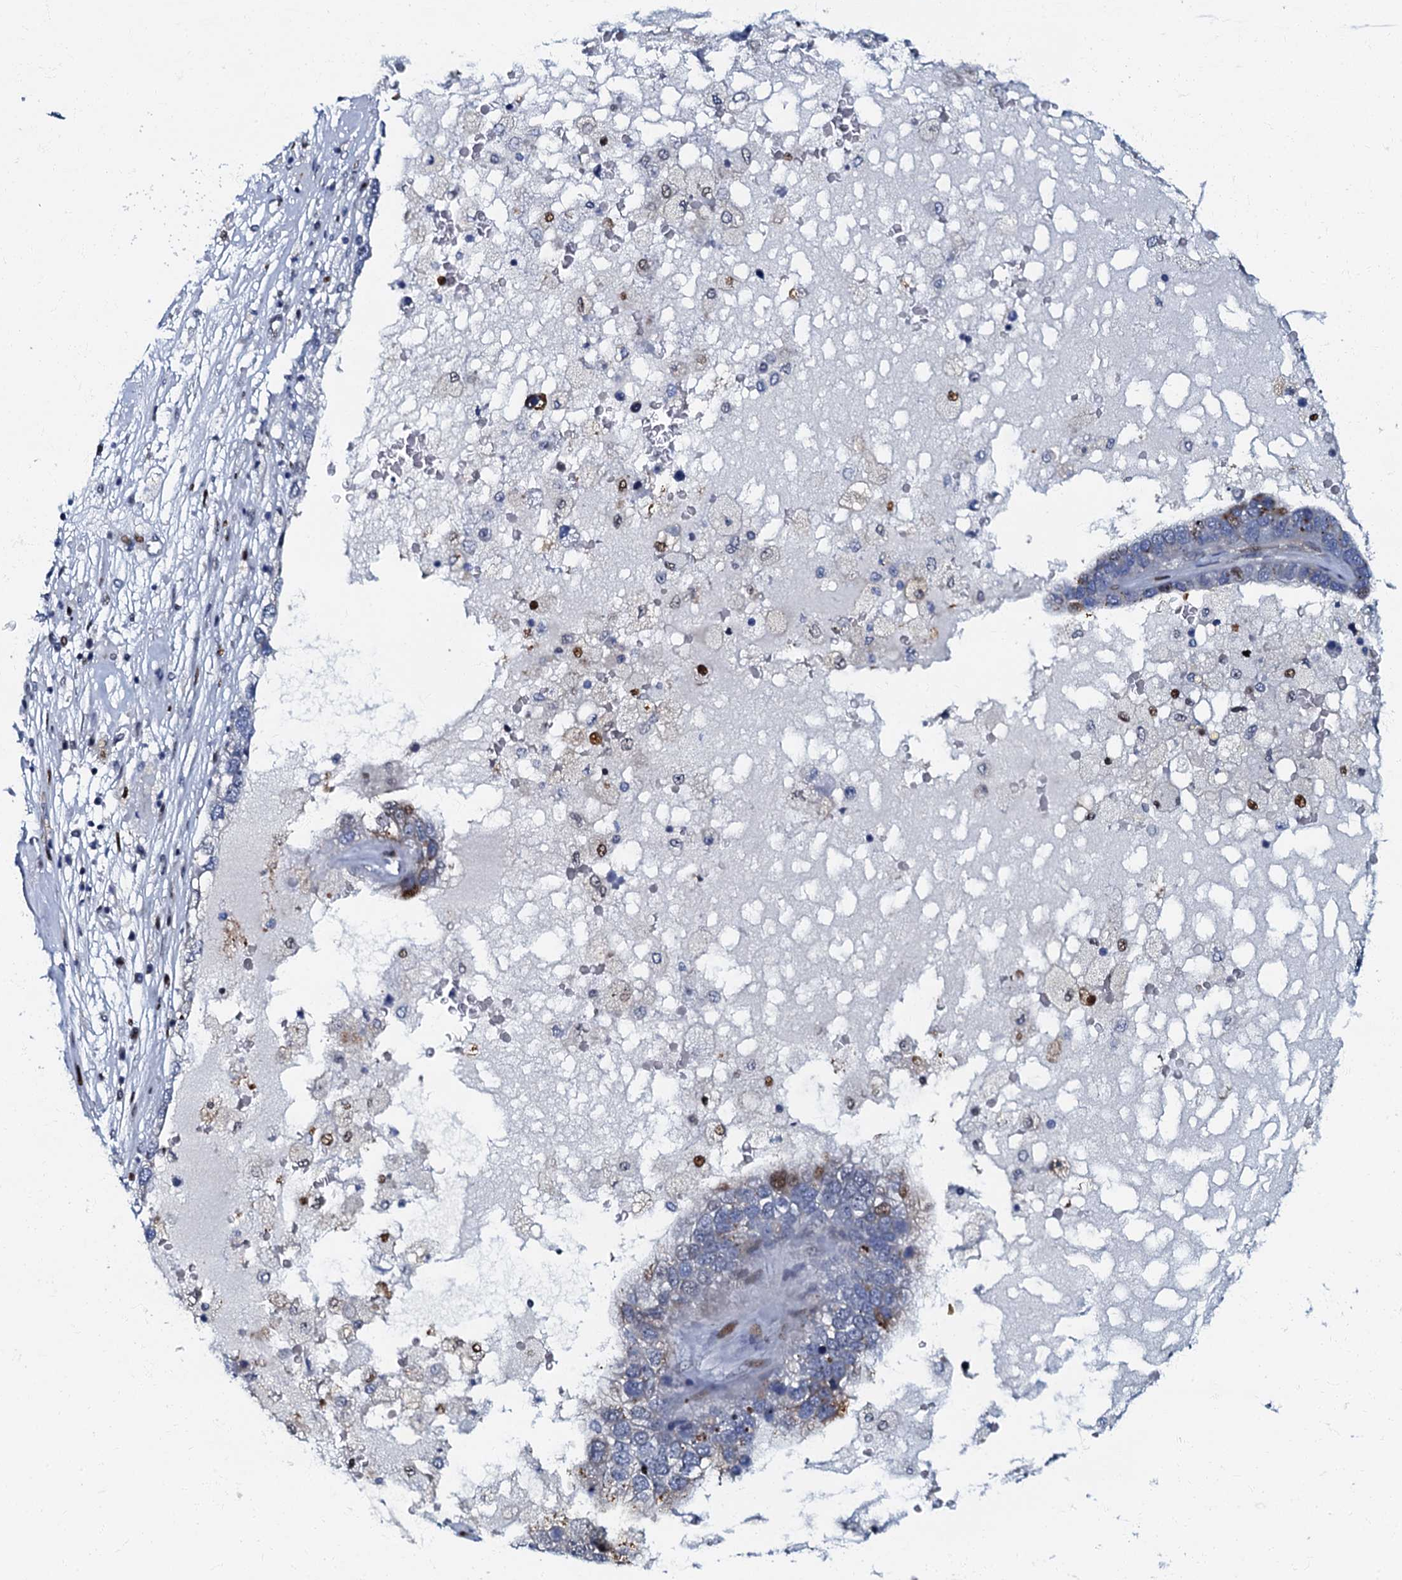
{"staining": {"intensity": "negative", "quantity": "none", "location": "none"}, "tissue": "pancreatic cancer", "cell_type": "Tumor cells", "image_type": "cancer", "snomed": [{"axis": "morphology", "description": "Adenocarcinoma, NOS"}, {"axis": "topography", "description": "Pancreas"}], "caption": "IHC micrograph of pancreatic adenocarcinoma stained for a protein (brown), which reveals no positivity in tumor cells.", "gene": "MFSD5", "patient": {"sex": "female", "age": 61}}